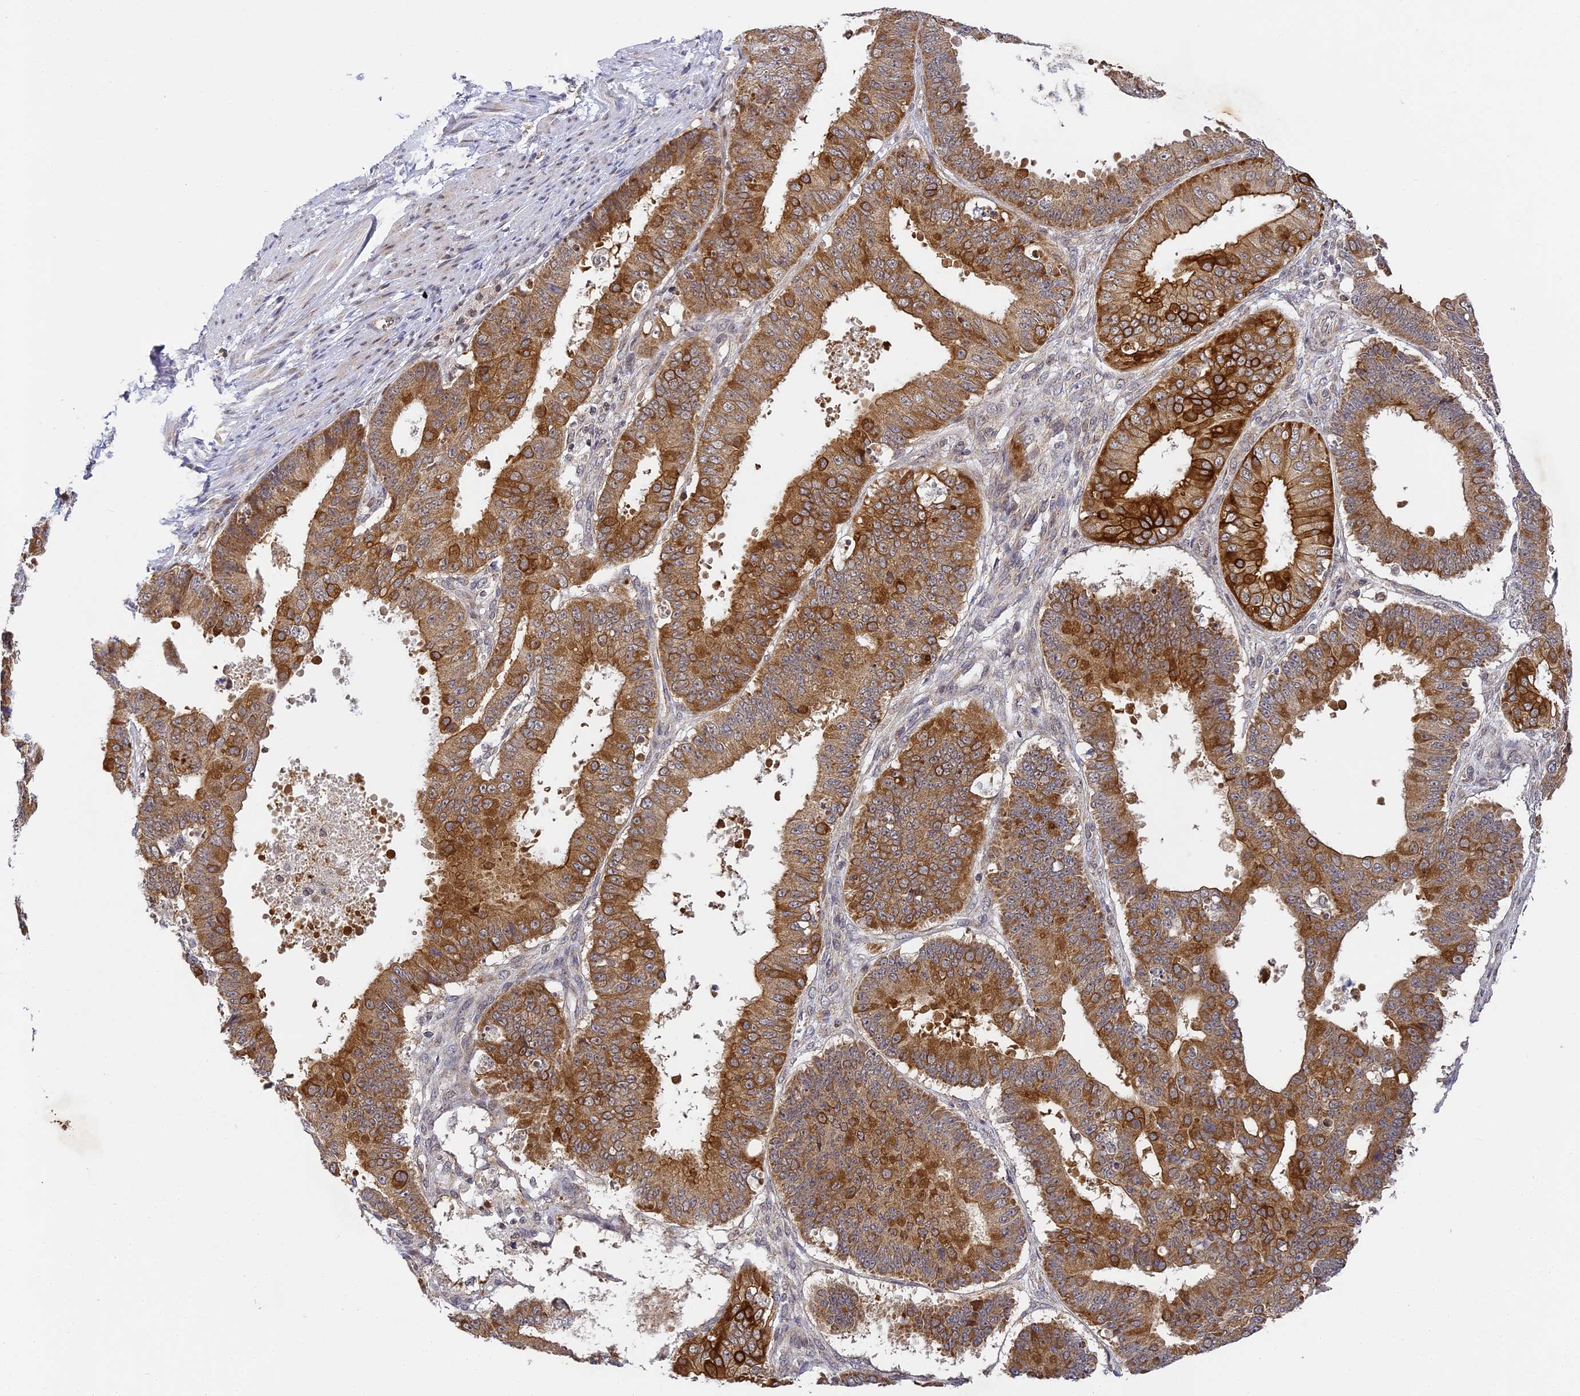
{"staining": {"intensity": "strong", "quantity": ">75%", "location": "cytoplasmic/membranous"}, "tissue": "ovarian cancer", "cell_type": "Tumor cells", "image_type": "cancer", "snomed": [{"axis": "morphology", "description": "Carcinoma, endometroid"}, {"axis": "topography", "description": "Appendix"}, {"axis": "topography", "description": "Ovary"}], "caption": "A brown stain labels strong cytoplasmic/membranous staining of a protein in ovarian cancer tumor cells.", "gene": "DNAAF10", "patient": {"sex": "female", "age": 42}}